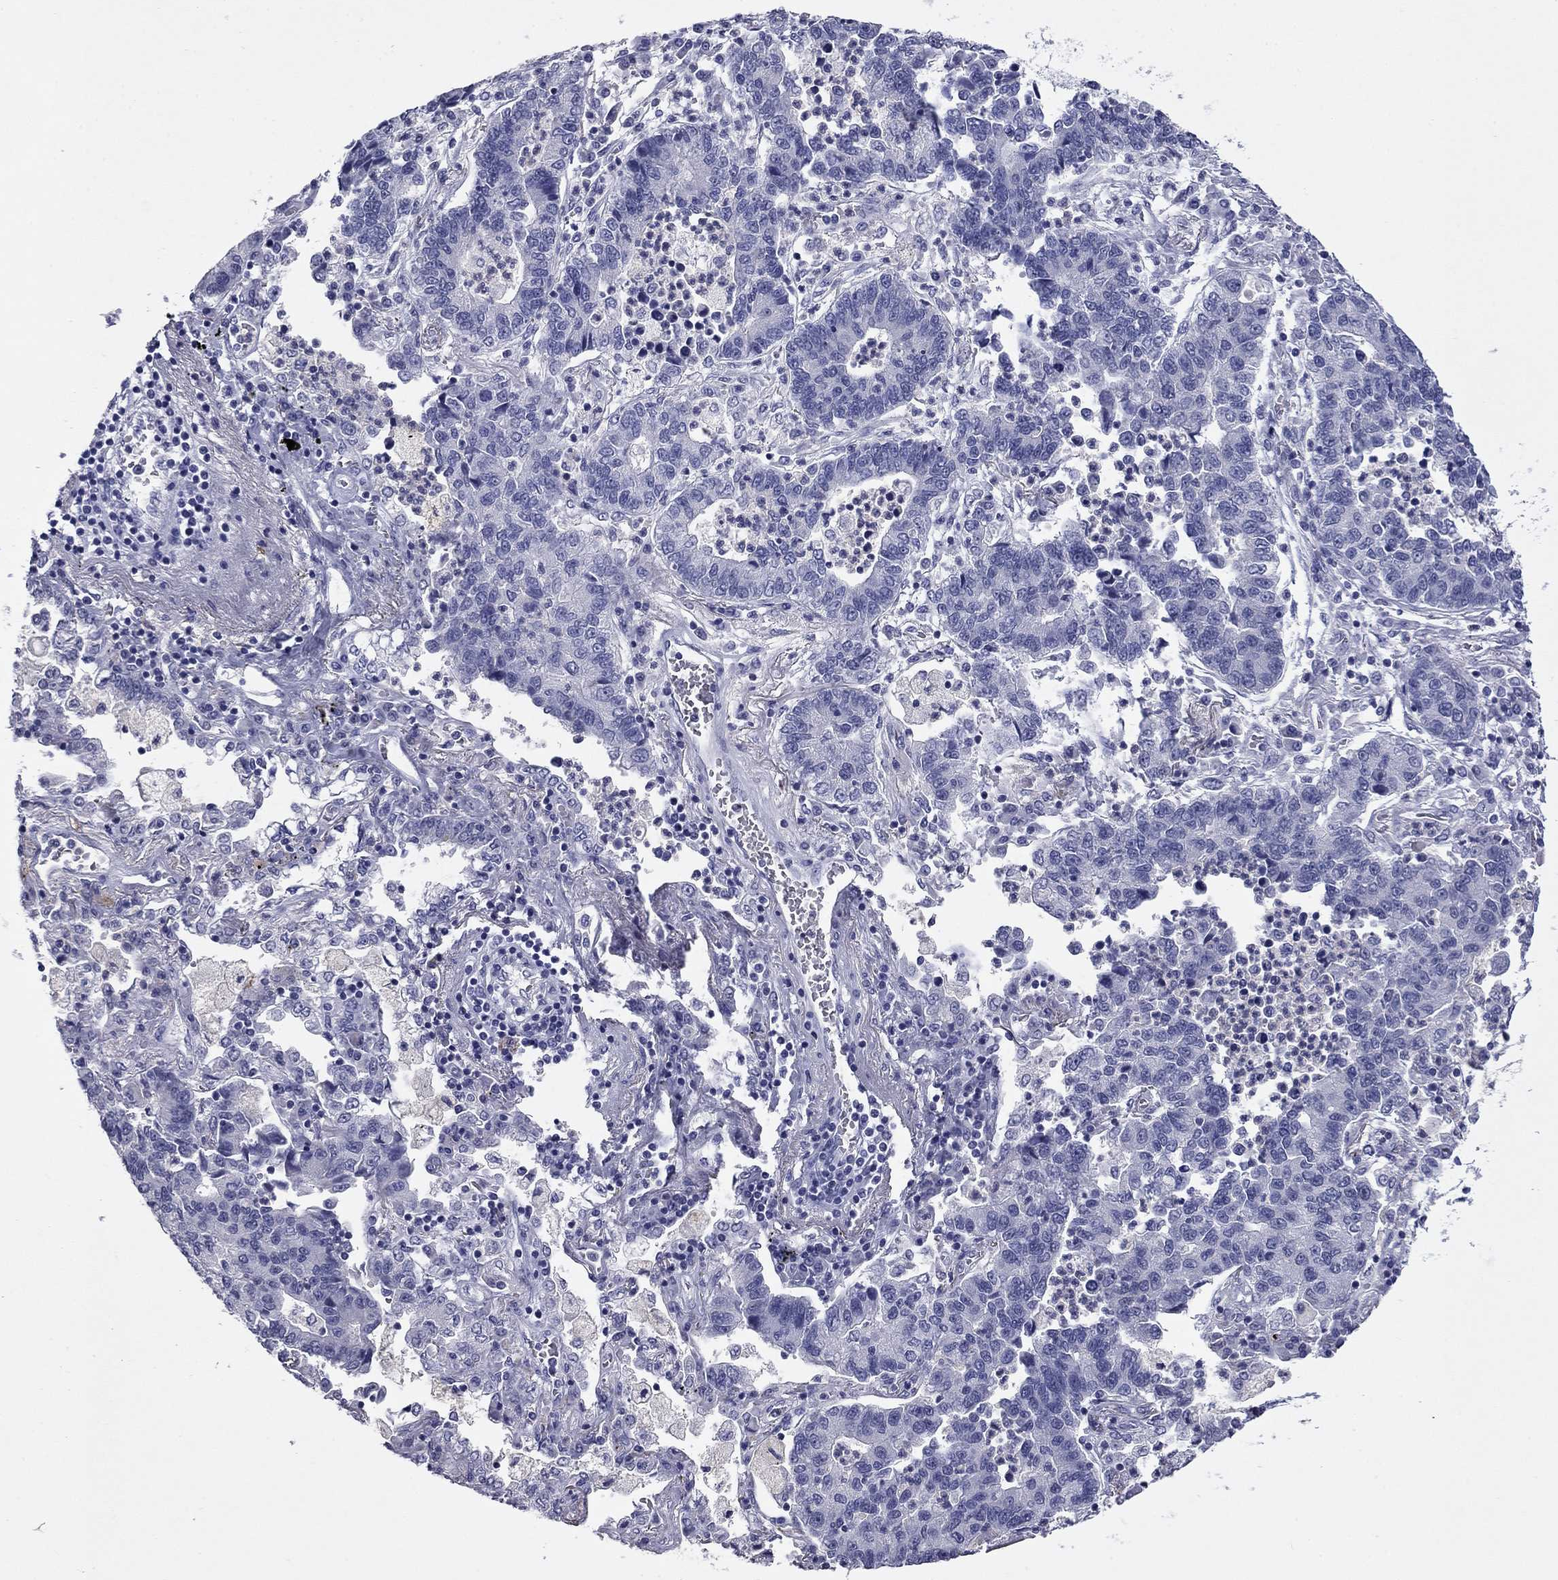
{"staining": {"intensity": "negative", "quantity": "none", "location": "none"}, "tissue": "lung cancer", "cell_type": "Tumor cells", "image_type": "cancer", "snomed": [{"axis": "morphology", "description": "Adenocarcinoma, NOS"}, {"axis": "topography", "description": "Lung"}], "caption": "DAB immunohistochemical staining of lung cancer (adenocarcinoma) demonstrates no significant staining in tumor cells.", "gene": "CFAP119", "patient": {"sex": "female", "age": 57}}